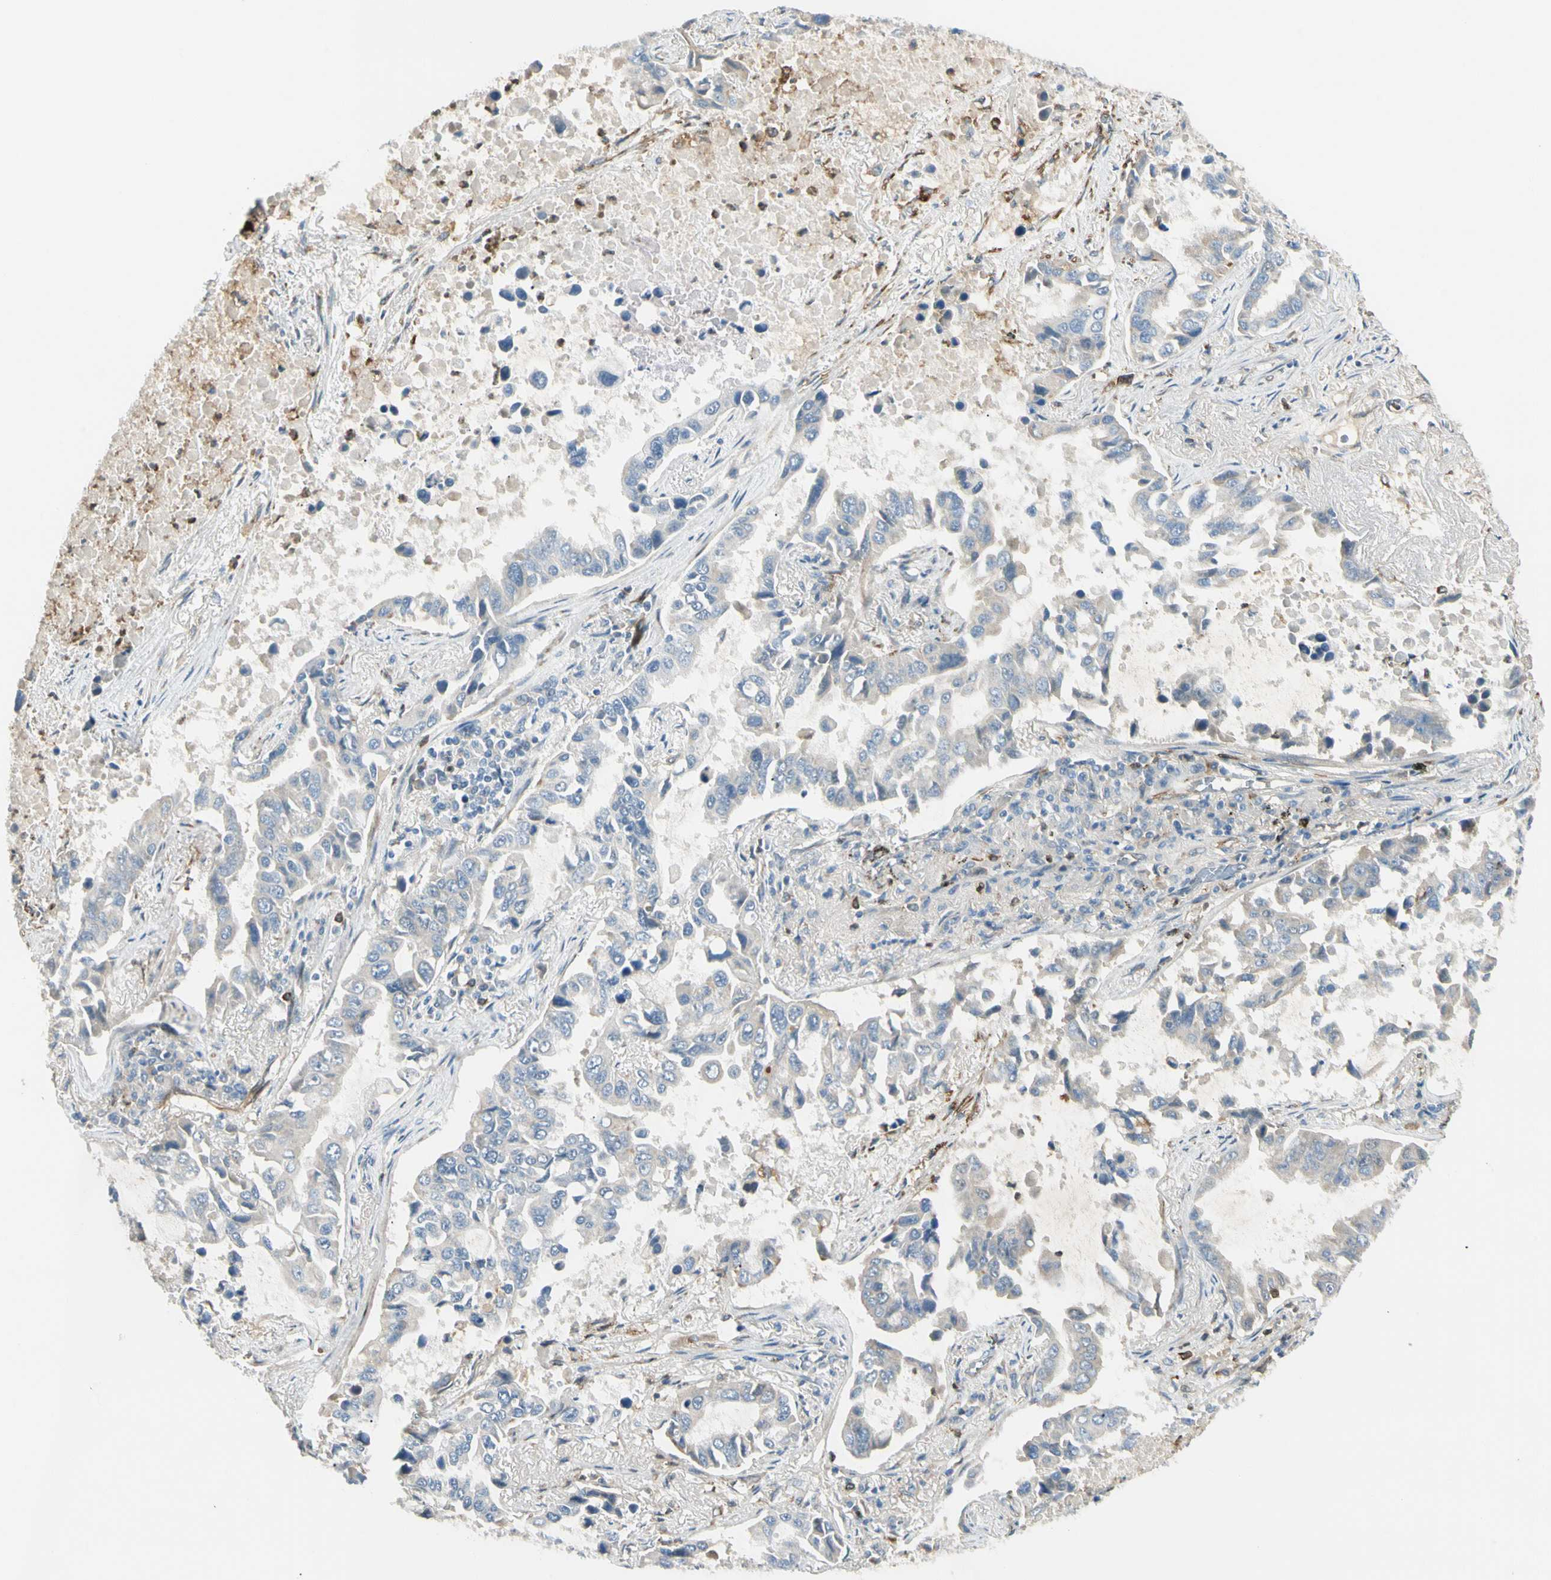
{"staining": {"intensity": "negative", "quantity": "none", "location": "none"}, "tissue": "lung cancer", "cell_type": "Tumor cells", "image_type": "cancer", "snomed": [{"axis": "morphology", "description": "Adenocarcinoma, NOS"}, {"axis": "topography", "description": "Lung"}], "caption": "Human adenocarcinoma (lung) stained for a protein using immunohistochemistry (IHC) exhibits no positivity in tumor cells.", "gene": "LPCAT2", "patient": {"sex": "male", "age": 64}}